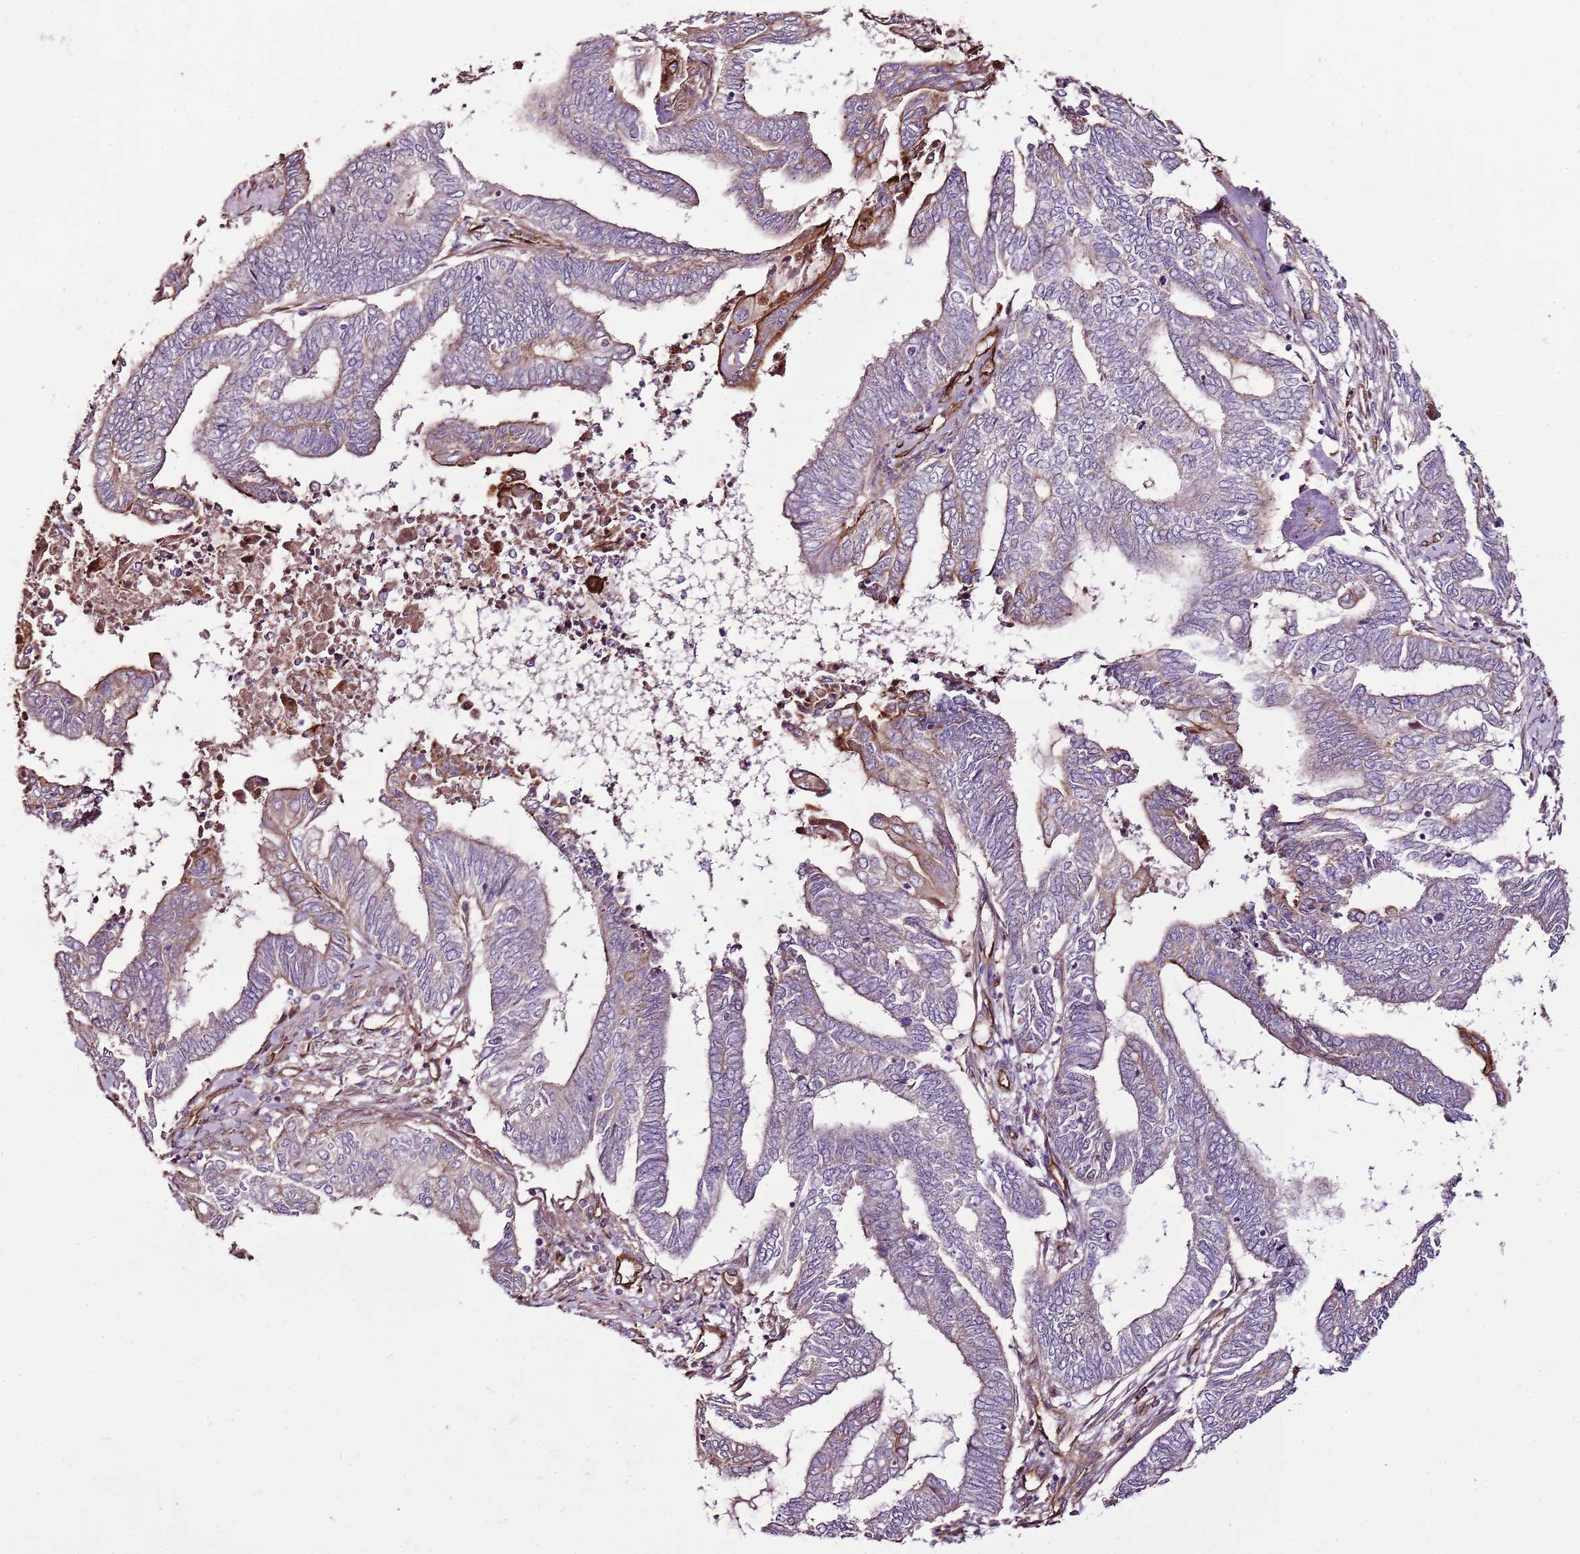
{"staining": {"intensity": "strong", "quantity": "<25%", "location": "cytoplasmic/membranous"}, "tissue": "endometrial cancer", "cell_type": "Tumor cells", "image_type": "cancer", "snomed": [{"axis": "morphology", "description": "Adenocarcinoma, NOS"}, {"axis": "topography", "description": "Uterus"}, {"axis": "topography", "description": "Endometrium"}], "caption": "Immunohistochemical staining of human endometrial cancer (adenocarcinoma) demonstrates strong cytoplasmic/membranous protein staining in approximately <25% of tumor cells.", "gene": "ZNF827", "patient": {"sex": "female", "age": 70}}